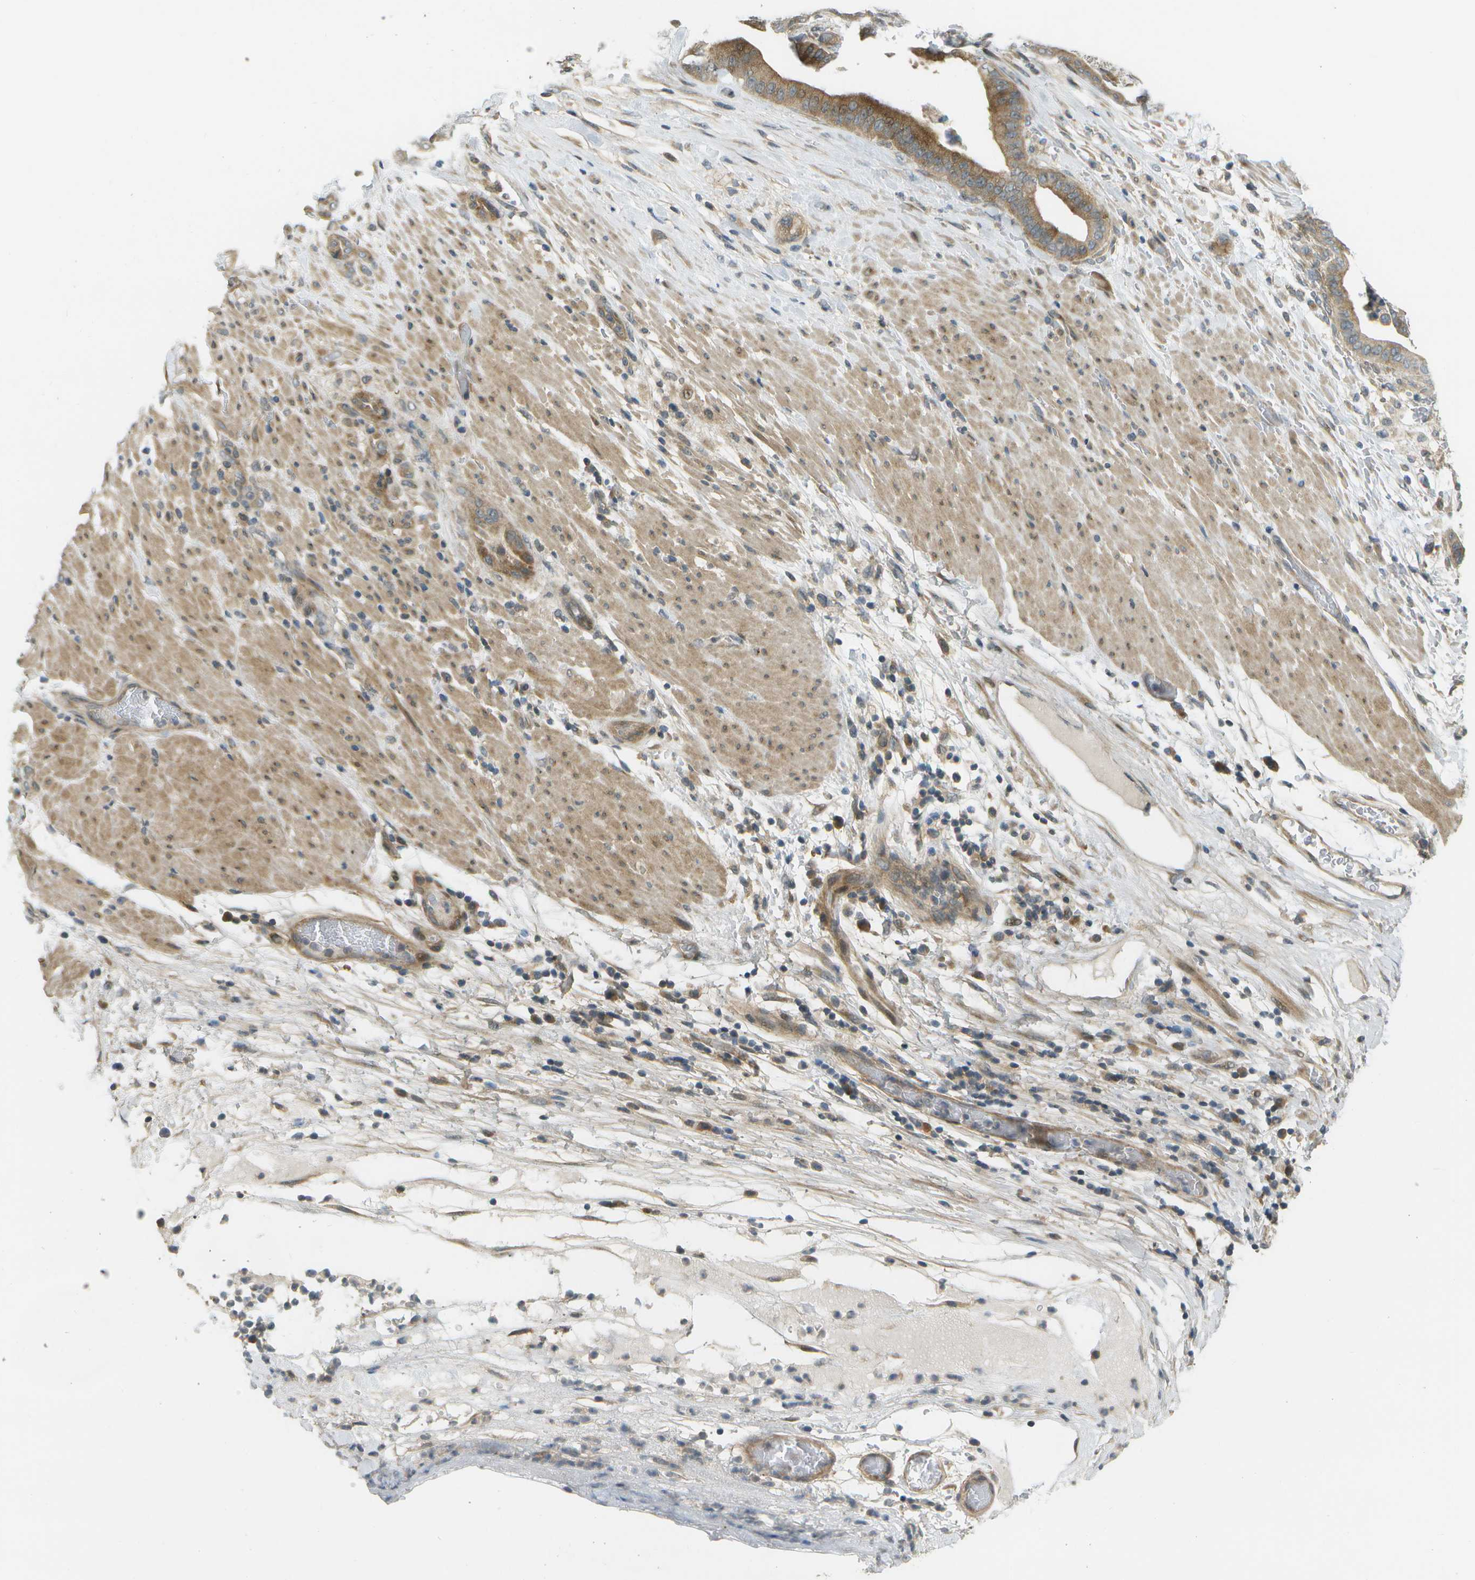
{"staining": {"intensity": "moderate", "quantity": ">75%", "location": "cytoplasmic/membranous,nuclear"}, "tissue": "pancreatic cancer", "cell_type": "Tumor cells", "image_type": "cancer", "snomed": [{"axis": "morphology", "description": "Adenocarcinoma, NOS"}, {"axis": "topography", "description": "Pancreas"}], "caption": "A brown stain highlights moderate cytoplasmic/membranous and nuclear staining of a protein in pancreatic cancer tumor cells.", "gene": "WNK2", "patient": {"sex": "male", "age": 63}}